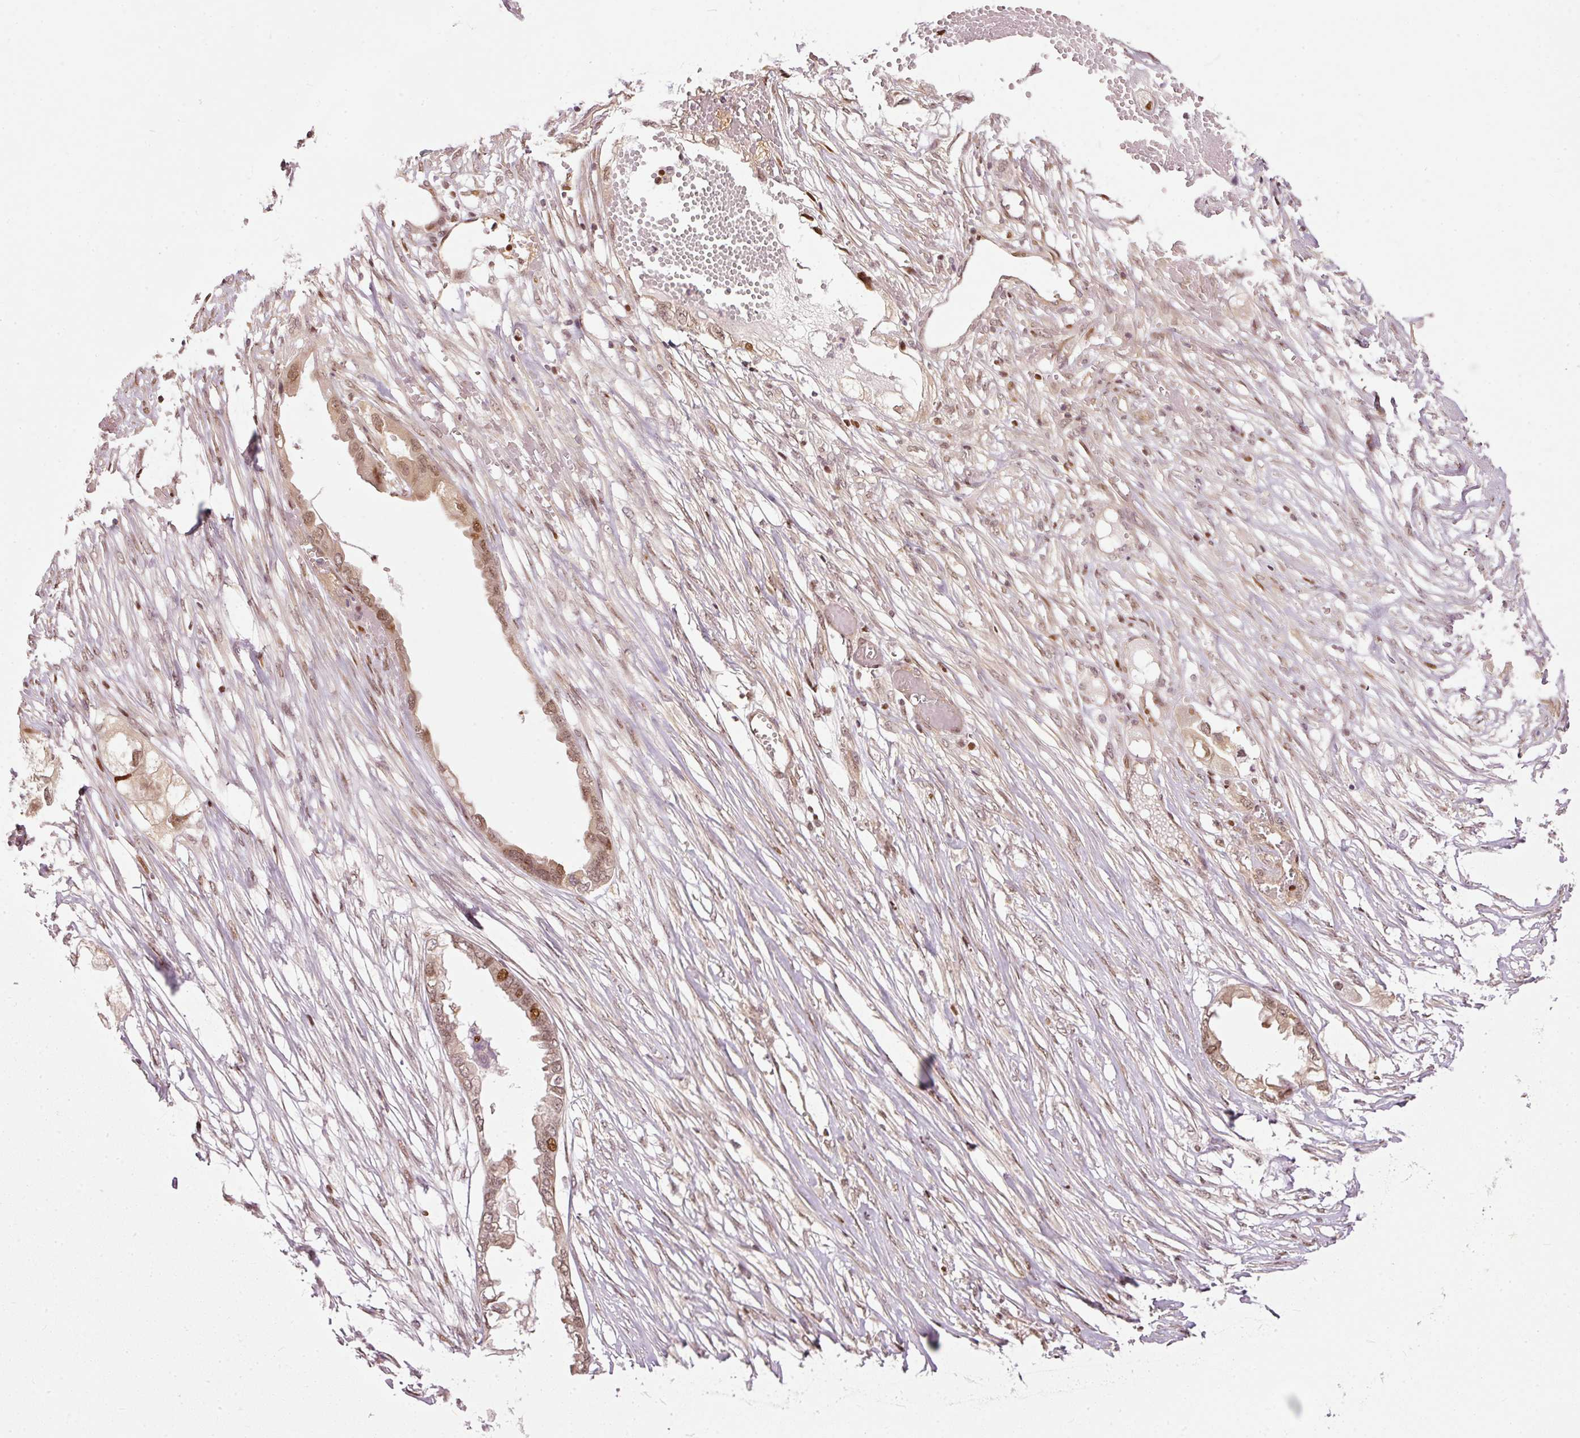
{"staining": {"intensity": "moderate", "quantity": ">75%", "location": "nuclear"}, "tissue": "endometrial cancer", "cell_type": "Tumor cells", "image_type": "cancer", "snomed": [{"axis": "morphology", "description": "Adenocarcinoma, NOS"}, {"axis": "morphology", "description": "Adenocarcinoma, metastatic, NOS"}, {"axis": "topography", "description": "Adipose tissue"}, {"axis": "topography", "description": "Endometrium"}], "caption": "DAB immunohistochemical staining of endometrial metastatic adenocarcinoma reveals moderate nuclear protein expression in about >75% of tumor cells.", "gene": "ZNF778", "patient": {"sex": "female", "age": 67}}